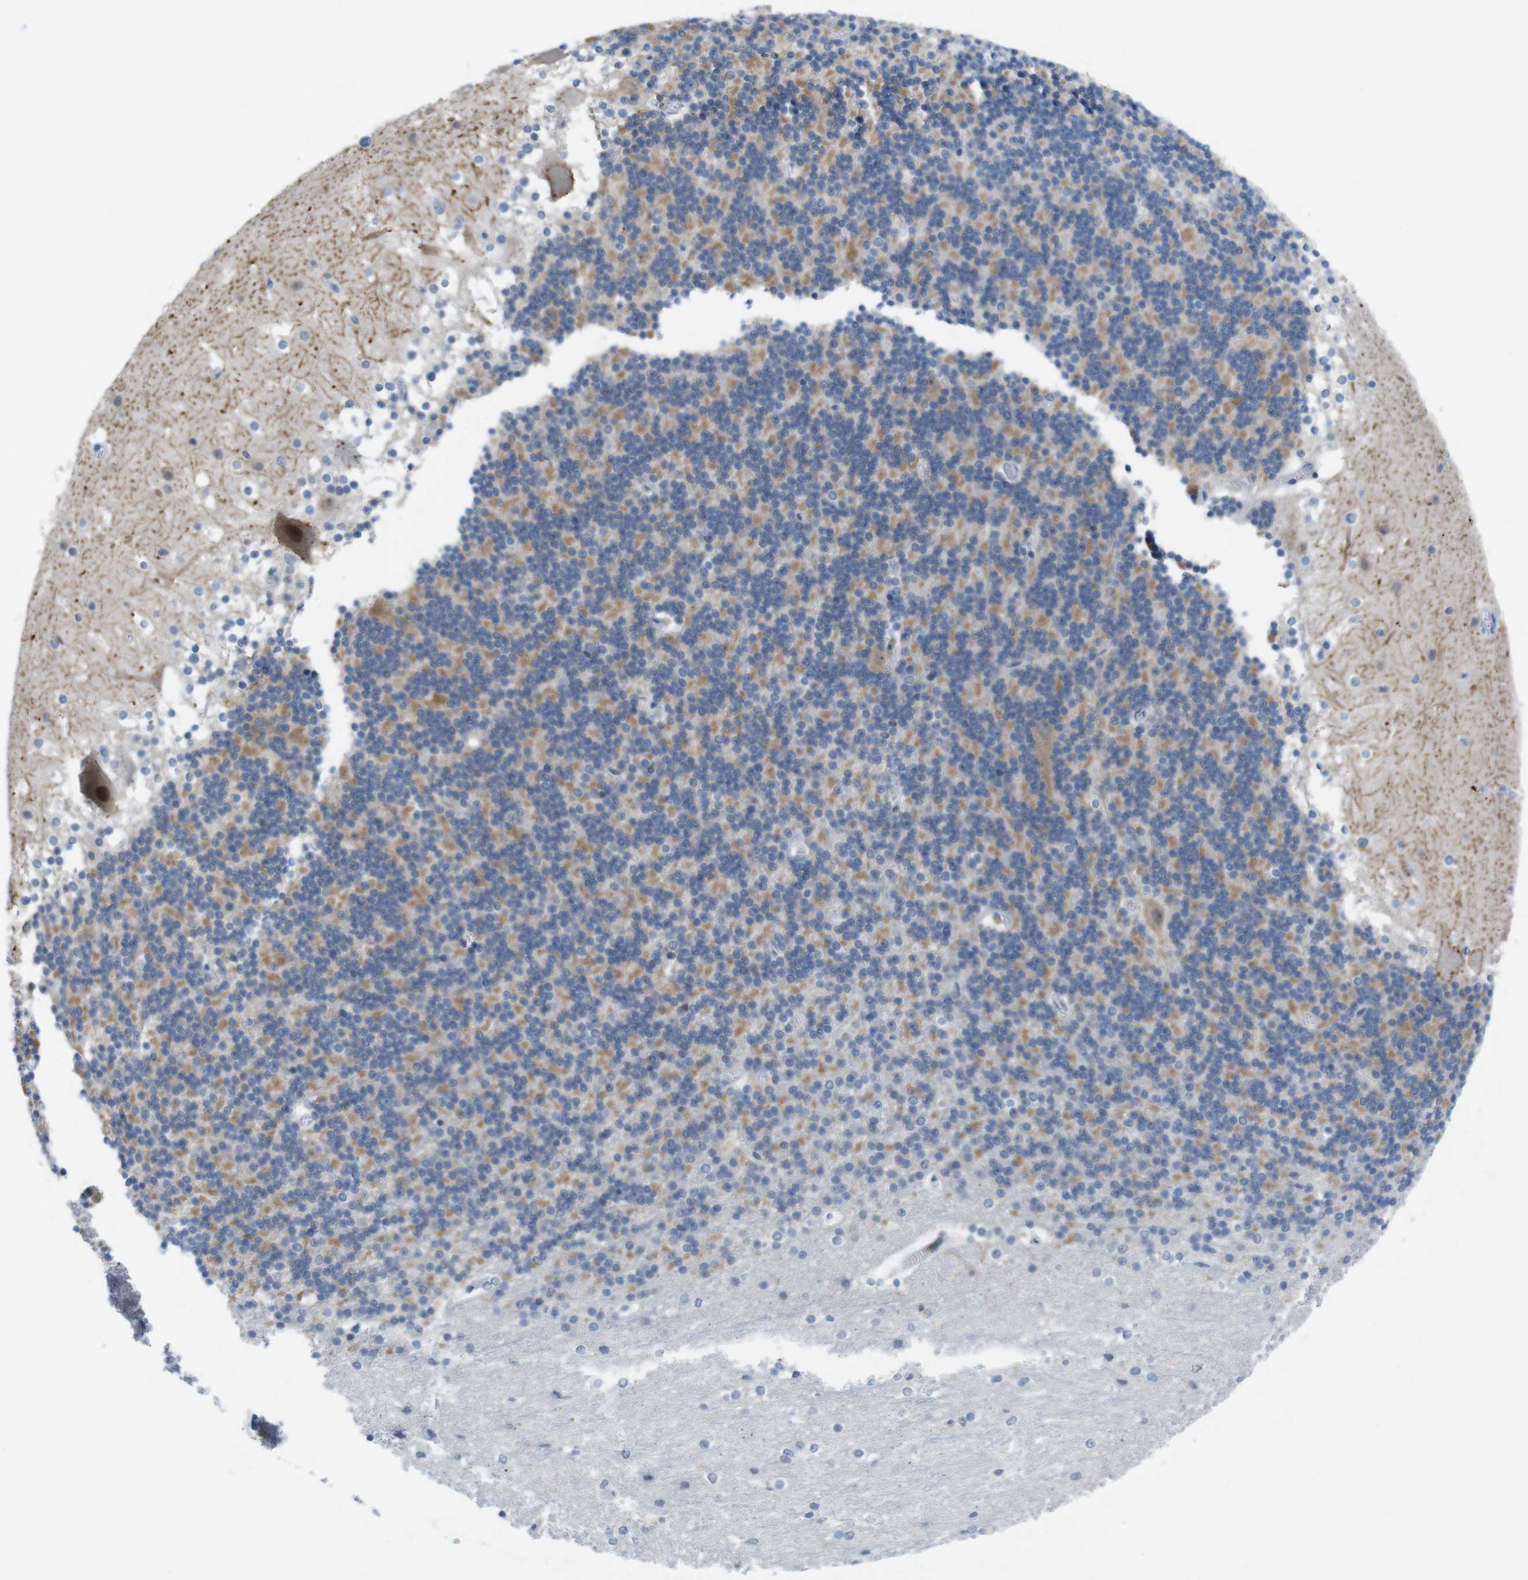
{"staining": {"intensity": "weak", "quantity": ">75%", "location": "cytoplasmic/membranous"}, "tissue": "cerebellum", "cell_type": "Cells in granular layer", "image_type": "normal", "snomed": [{"axis": "morphology", "description": "Normal tissue, NOS"}, {"axis": "topography", "description": "Cerebellum"}], "caption": "DAB immunohistochemical staining of benign cerebellum exhibits weak cytoplasmic/membranous protein expression in approximately >75% of cells in granular layer. The protein is shown in brown color, while the nuclei are stained blue.", "gene": "TJP3", "patient": {"sex": "female", "age": 19}}